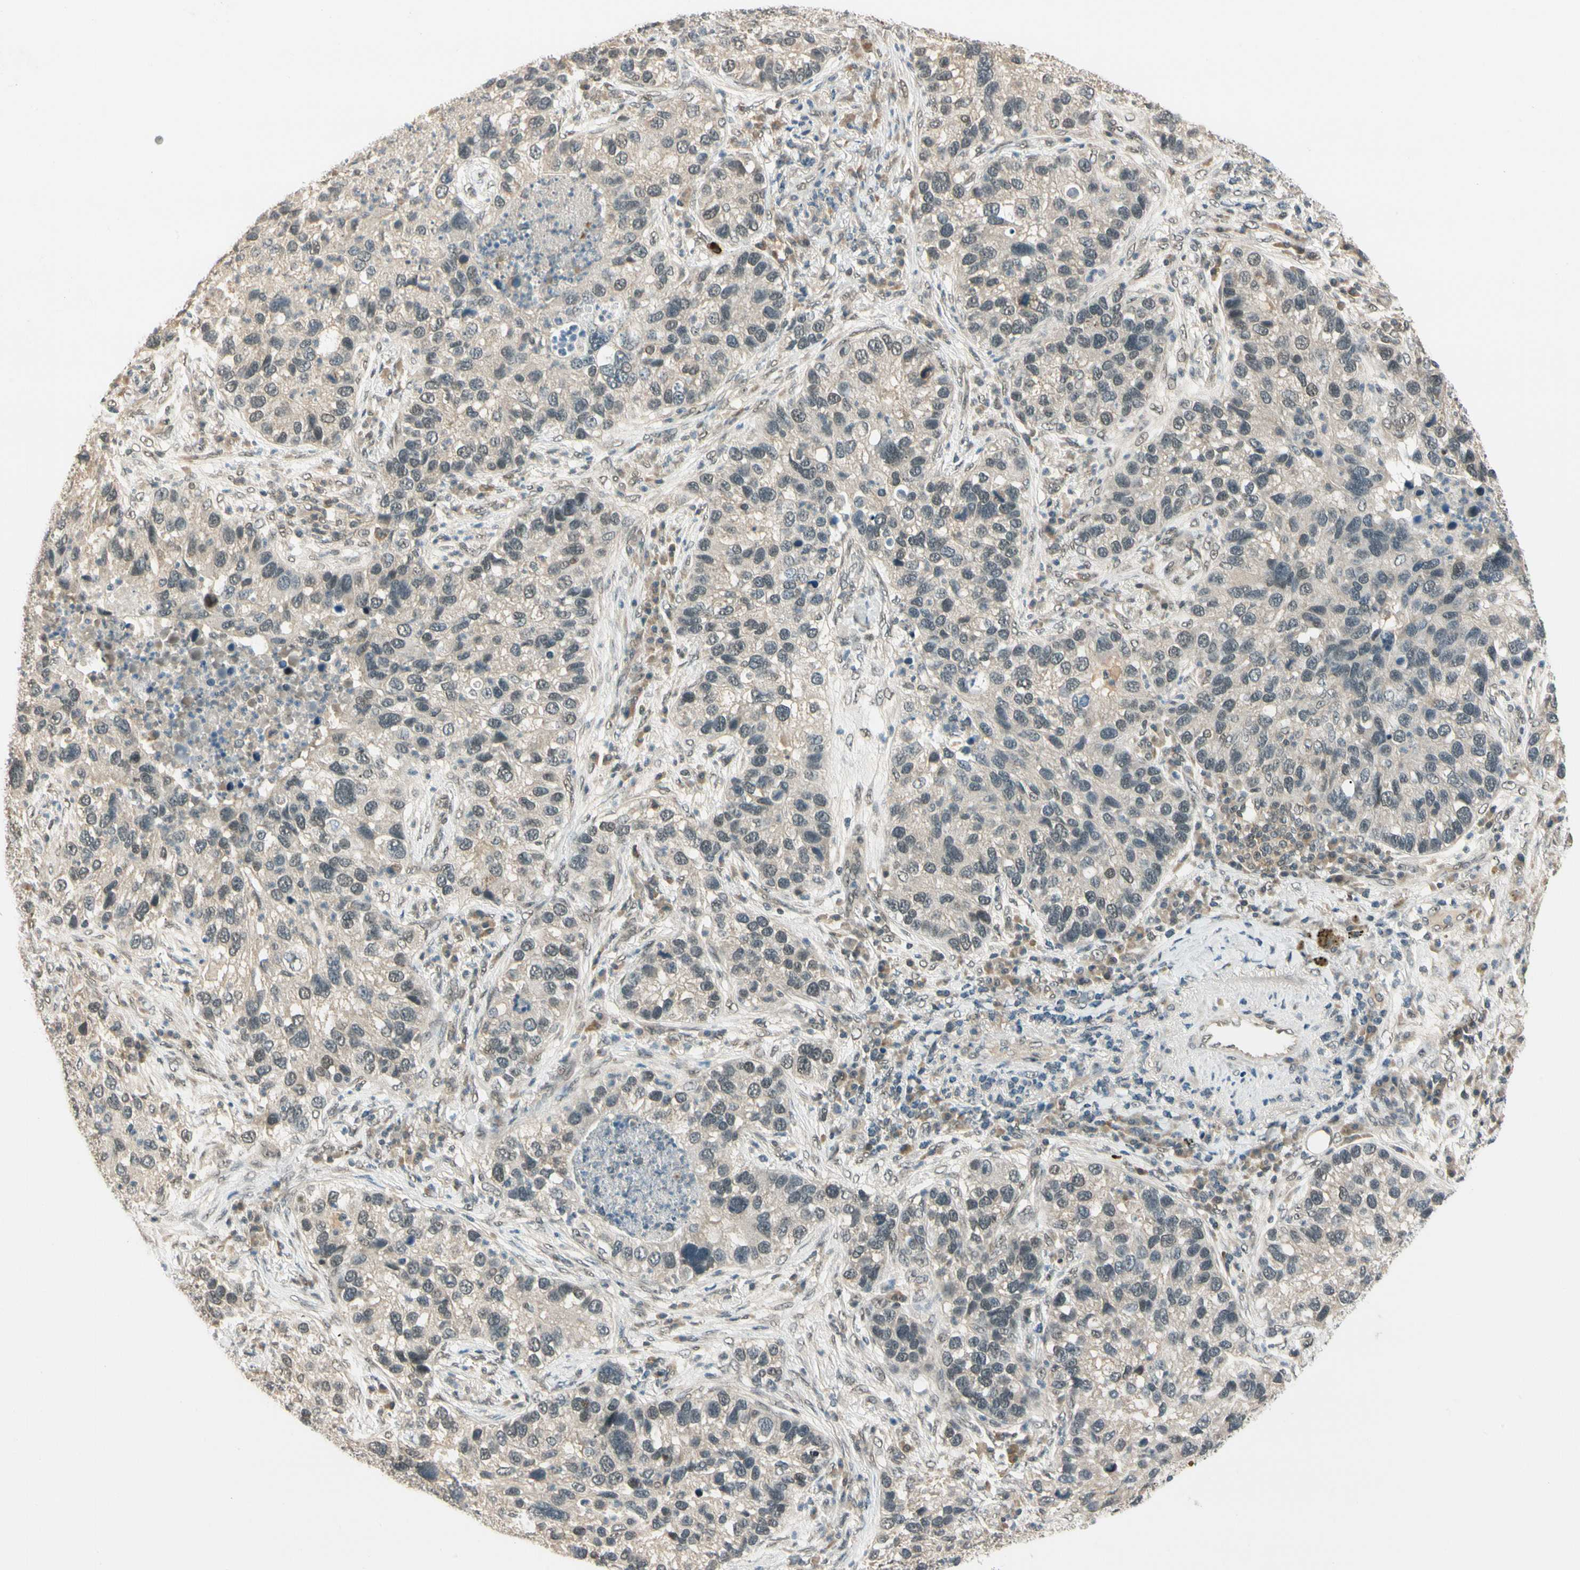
{"staining": {"intensity": "weak", "quantity": "25%-75%", "location": "cytoplasmic/membranous"}, "tissue": "lung cancer", "cell_type": "Tumor cells", "image_type": "cancer", "snomed": [{"axis": "morphology", "description": "Normal tissue, NOS"}, {"axis": "morphology", "description": "Adenocarcinoma, NOS"}, {"axis": "topography", "description": "Bronchus"}, {"axis": "topography", "description": "Lung"}], "caption": "Immunohistochemical staining of lung cancer displays low levels of weak cytoplasmic/membranous protein positivity in approximately 25%-75% of tumor cells.", "gene": "ZSCAN12", "patient": {"sex": "male", "age": 54}}